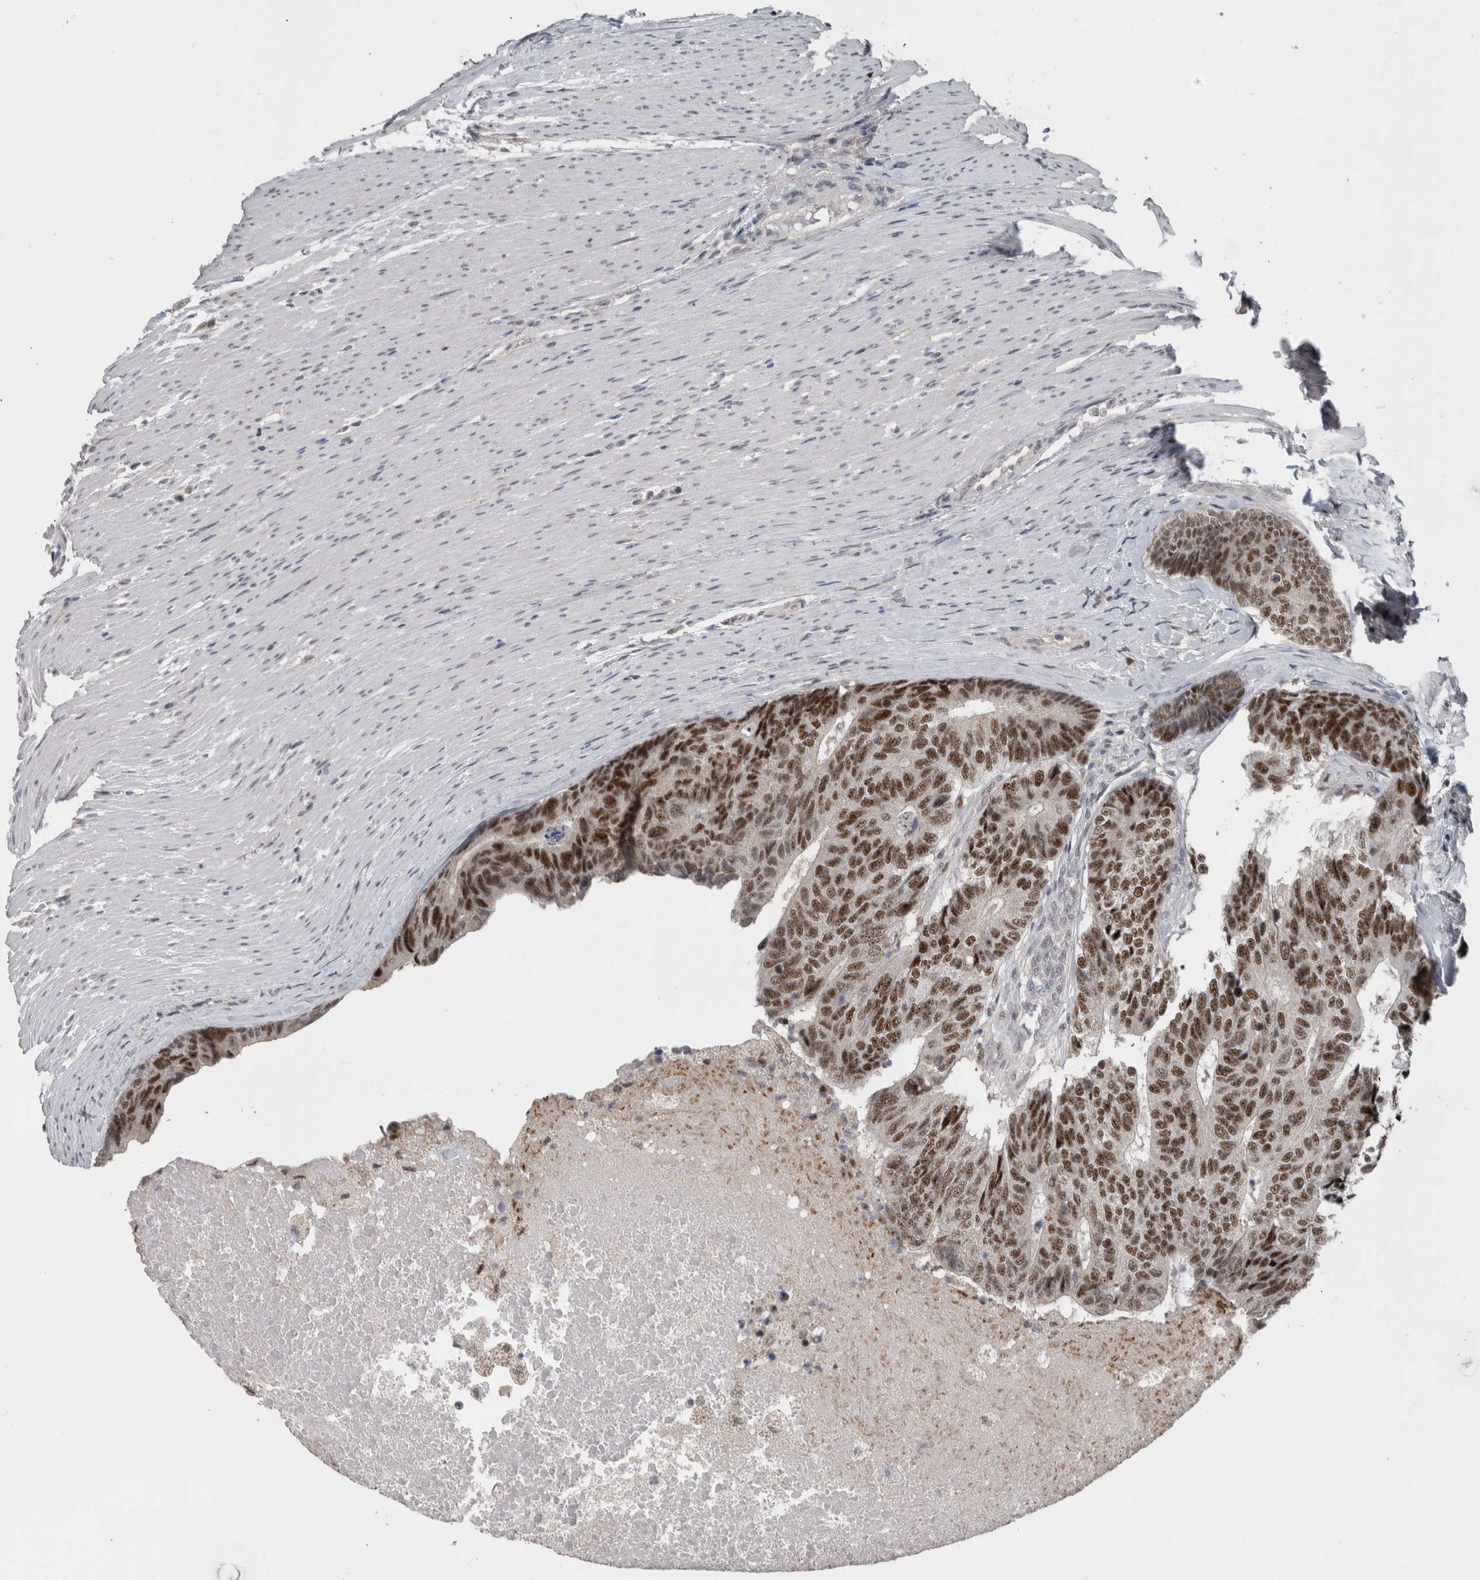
{"staining": {"intensity": "strong", "quantity": ">75%", "location": "nuclear"}, "tissue": "colorectal cancer", "cell_type": "Tumor cells", "image_type": "cancer", "snomed": [{"axis": "morphology", "description": "Adenocarcinoma, NOS"}, {"axis": "topography", "description": "Colon"}], "caption": "Colorectal cancer stained for a protein (brown) reveals strong nuclear positive staining in about >75% of tumor cells.", "gene": "ZBTB21", "patient": {"sex": "female", "age": 67}}